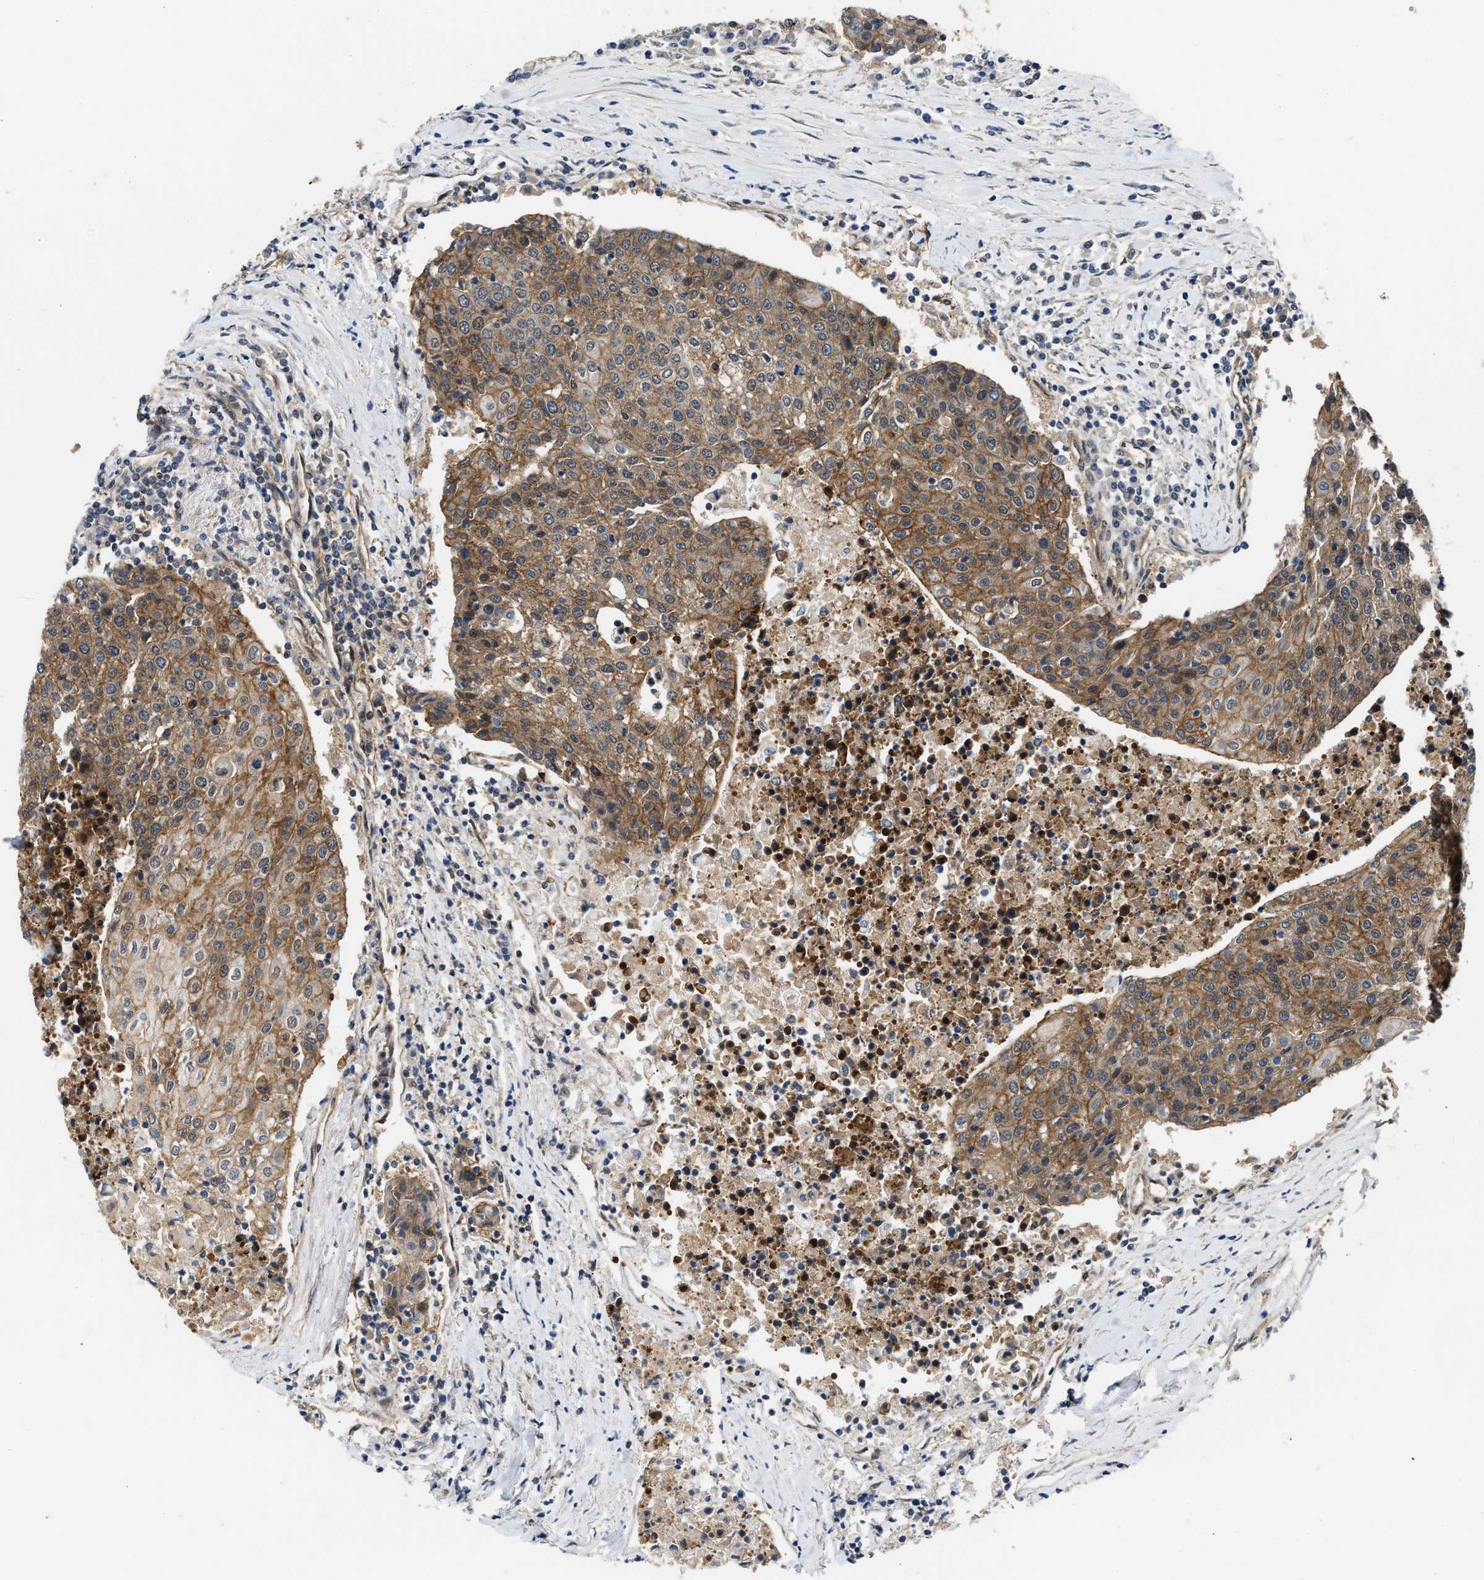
{"staining": {"intensity": "moderate", "quantity": ">75%", "location": "cytoplasmic/membranous"}, "tissue": "urothelial cancer", "cell_type": "Tumor cells", "image_type": "cancer", "snomed": [{"axis": "morphology", "description": "Urothelial carcinoma, High grade"}, {"axis": "topography", "description": "Urinary bladder"}], "caption": "Immunohistochemistry photomicrograph of human urothelial cancer stained for a protein (brown), which displays medium levels of moderate cytoplasmic/membranous expression in about >75% of tumor cells.", "gene": "COPS2", "patient": {"sex": "female", "age": 85}}